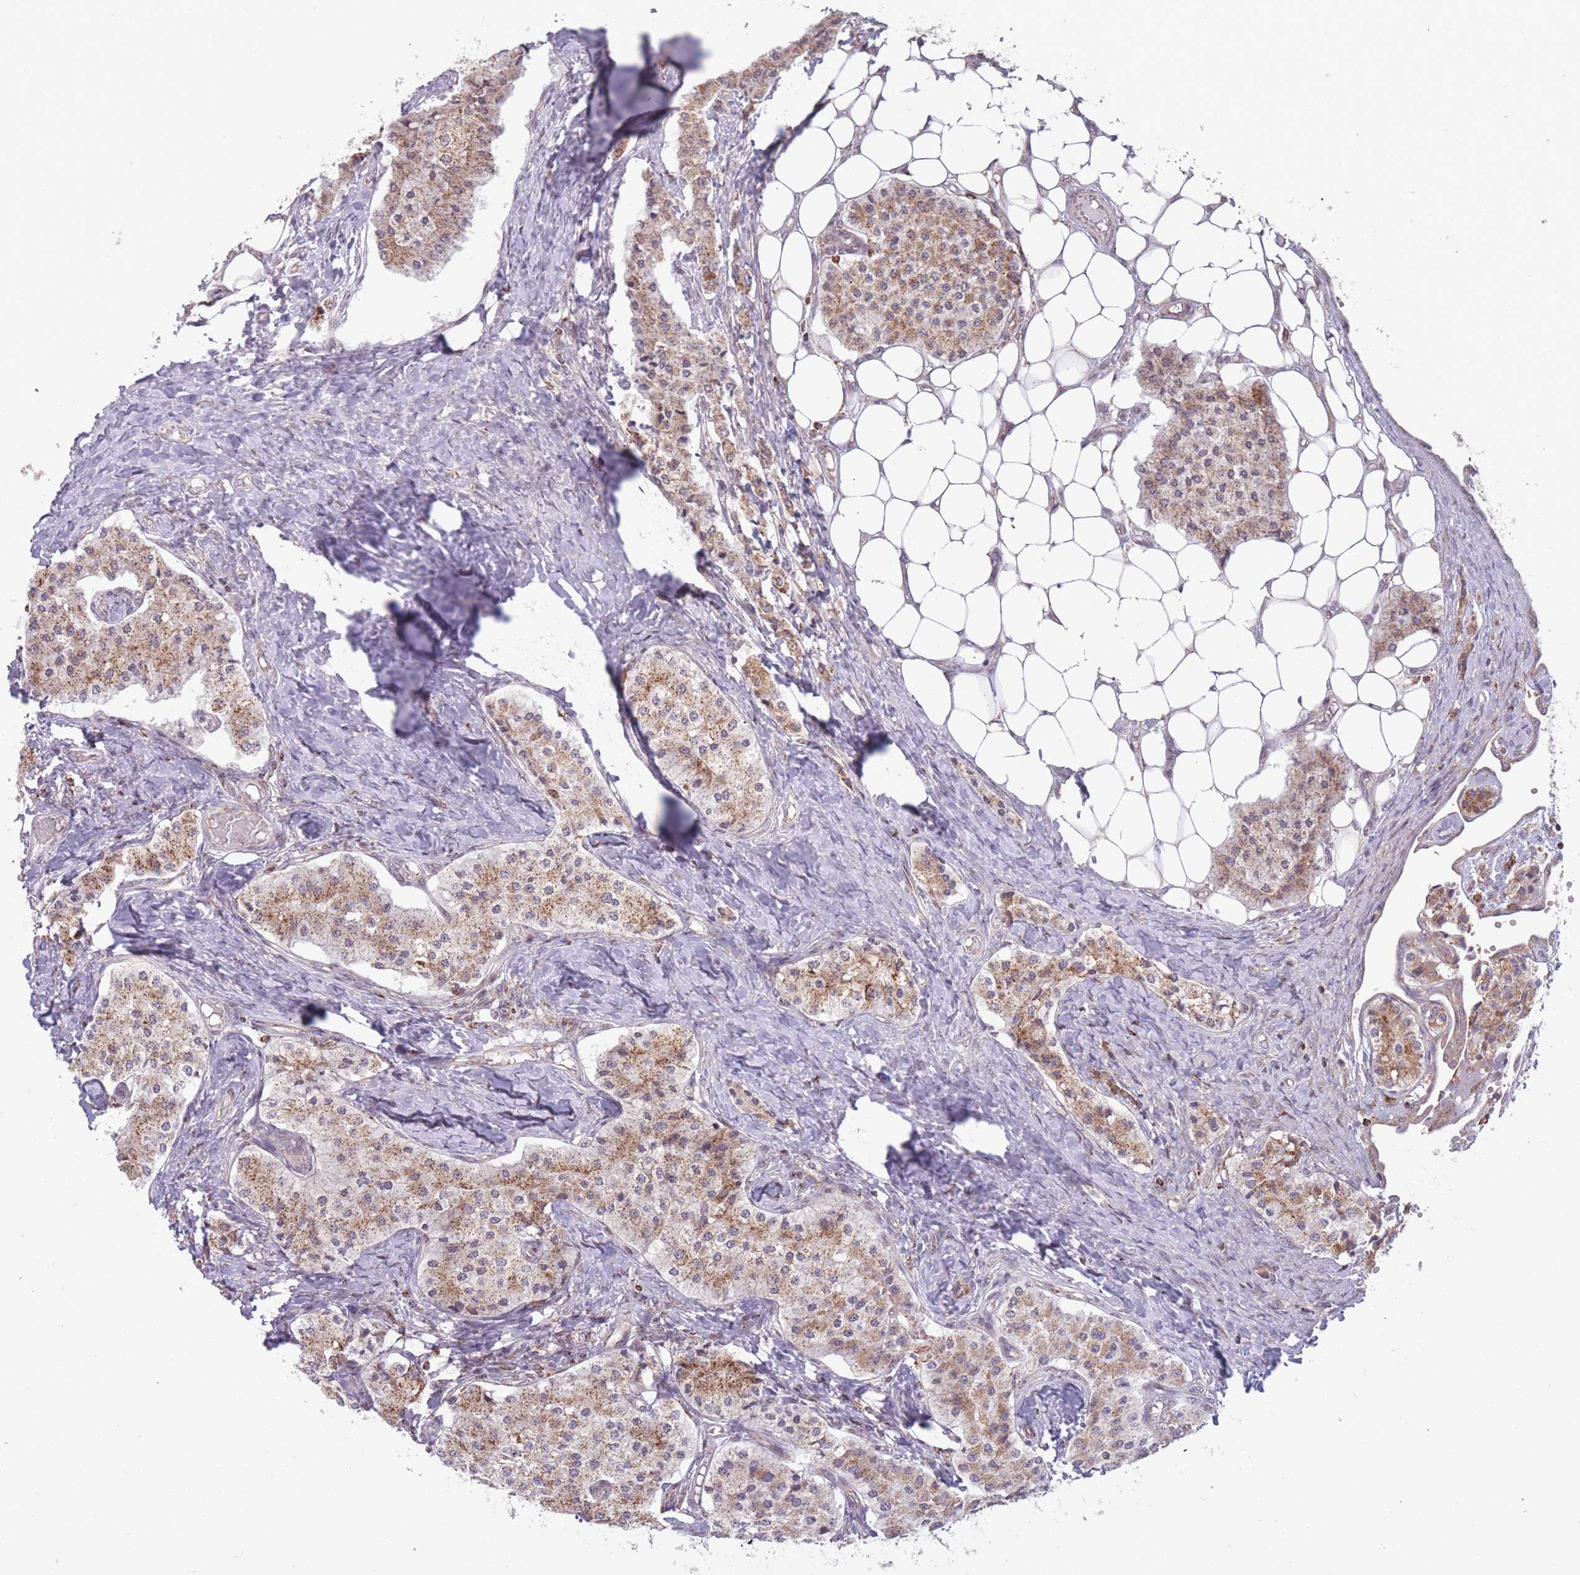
{"staining": {"intensity": "moderate", "quantity": ">75%", "location": "cytoplasmic/membranous"}, "tissue": "carcinoid", "cell_type": "Tumor cells", "image_type": "cancer", "snomed": [{"axis": "morphology", "description": "Carcinoid, malignant, NOS"}, {"axis": "topography", "description": "Colon"}], "caption": "Carcinoid (malignant) stained for a protein displays moderate cytoplasmic/membranous positivity in tumor cells.", "gene": "DPYSL4", "patient": {"sex": "female", "age": 52}}